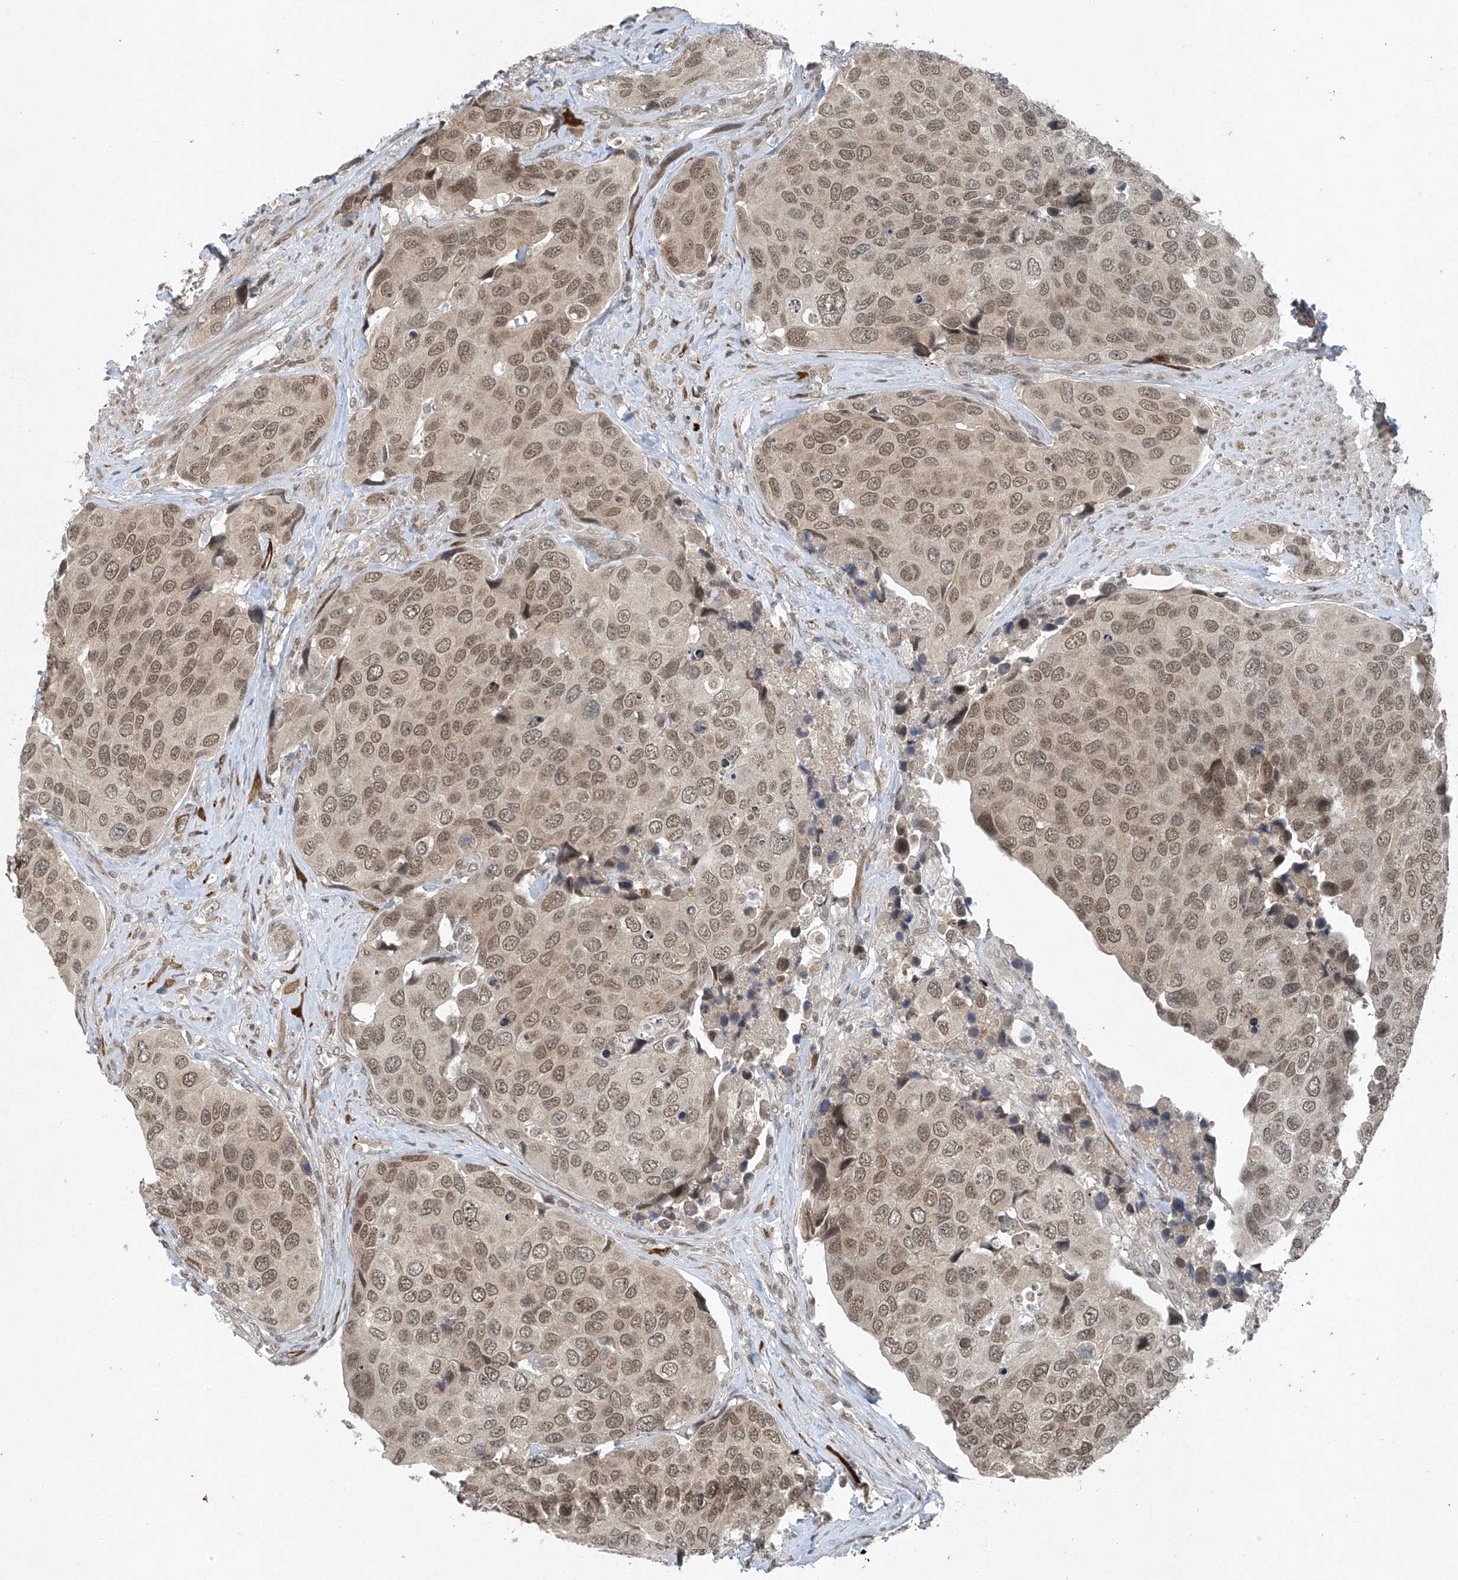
{"staining": {"intensity": "moderate", "quantity": ">75%", "location": "nuclear"}, "tissue": "urothelial cancer", "cell_type": "Tumor cells", "image_type": "cancer", "snomed": [{"axis": "morphology", "description": "Urothelial carcinoma, High grade"}, {"axis": "topography", "description": "Urinary bladder"}], "caption": "Protein staining displays moderate nuclear expression in about >75% of tumor cells in high-grade urothelial carcinoma.", "gene": "TAF8", "patient": {"sex": "male", "age": 74}}